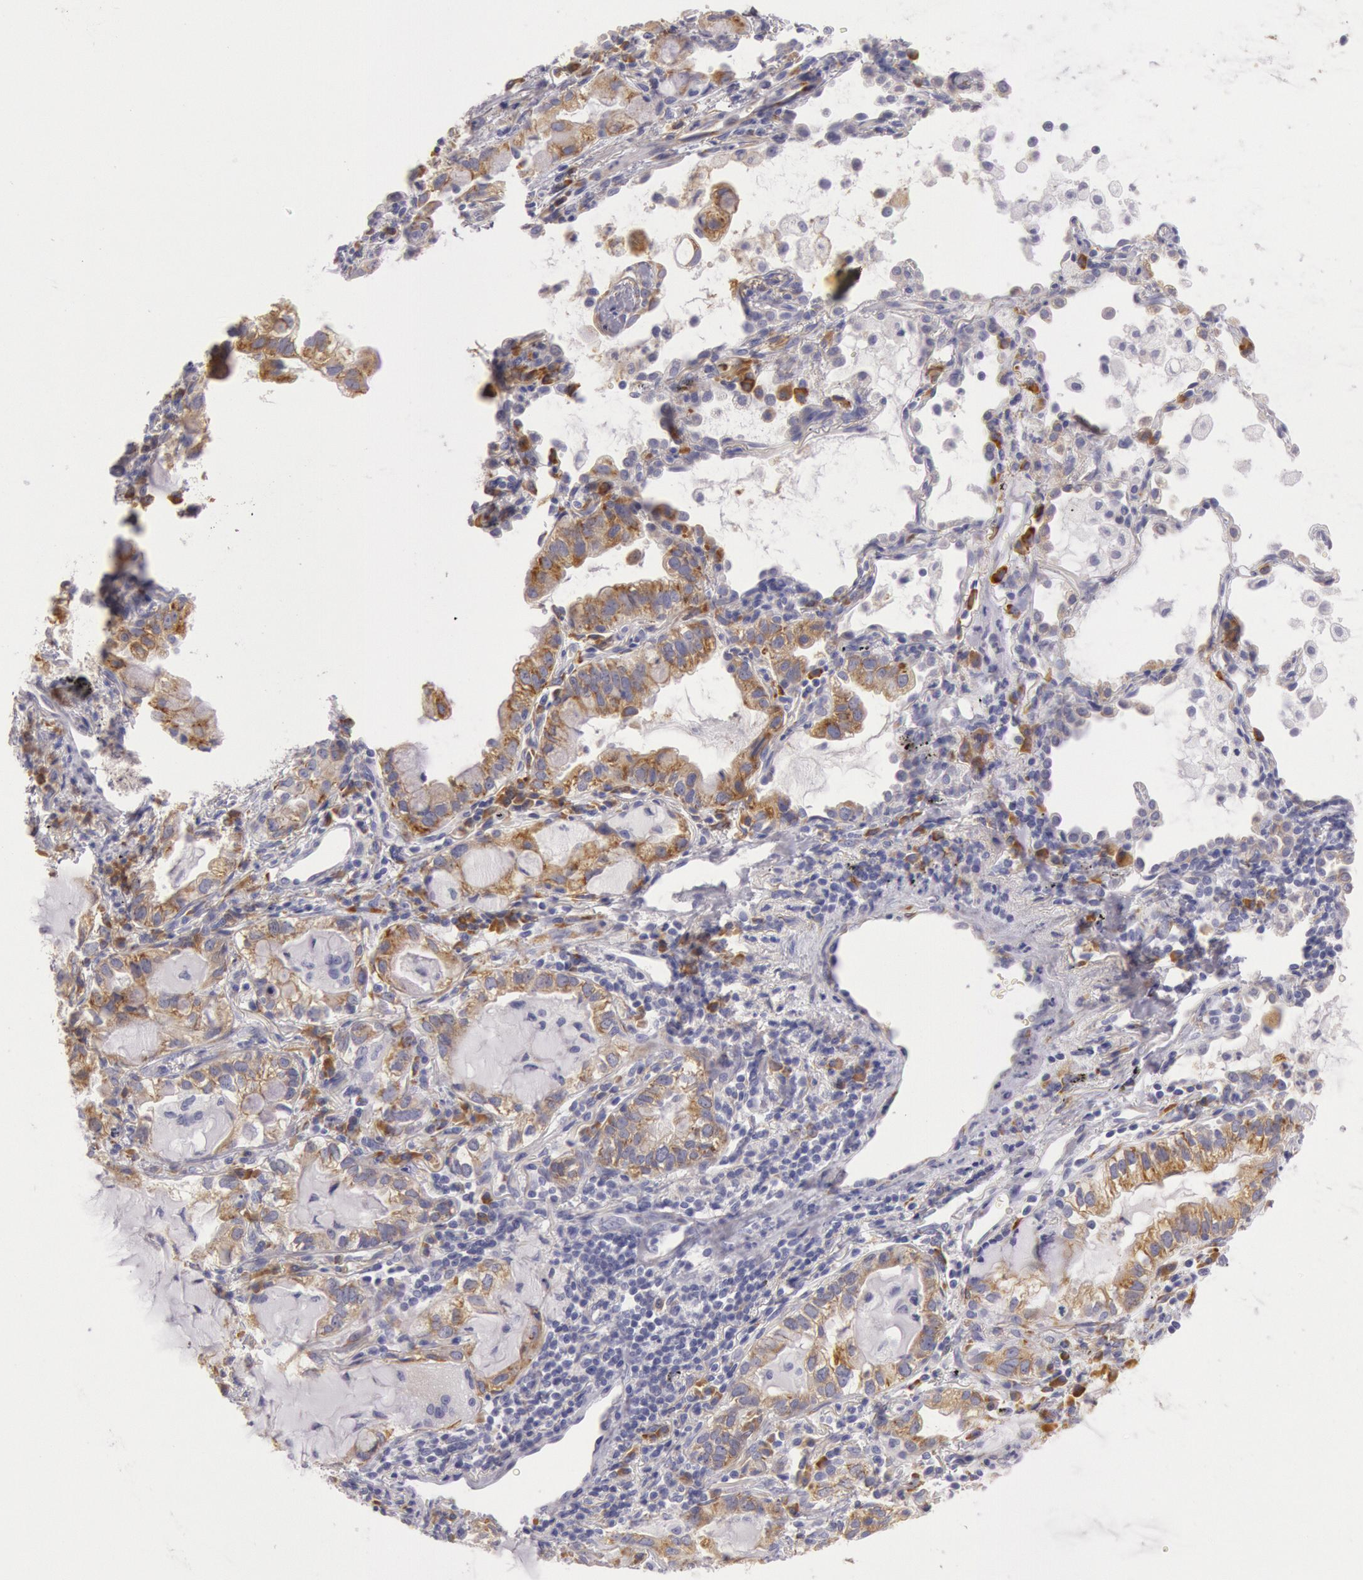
{"staining": {"intensity": "weak", "quantity": ">75%", "location": "cytoplasmic/membranous"}, "tissue": "lung cancer", "cell_type": "Tumor cells", "image_type": "cancer", "snomed": [{"axis": "morphology", "description": "Adenocarcinoma, NOS"}, {"axis": "topography", "description": "Lung"}], "caption": "There is low levels of weak cytoplasmic/membranous positivity in tumor cells of lung adenocarcinoma, as demonstrated by immunohistochemical staining (brown color).", "gene": "CIDEB", "patient": {"sex": "female", "age": 50}}